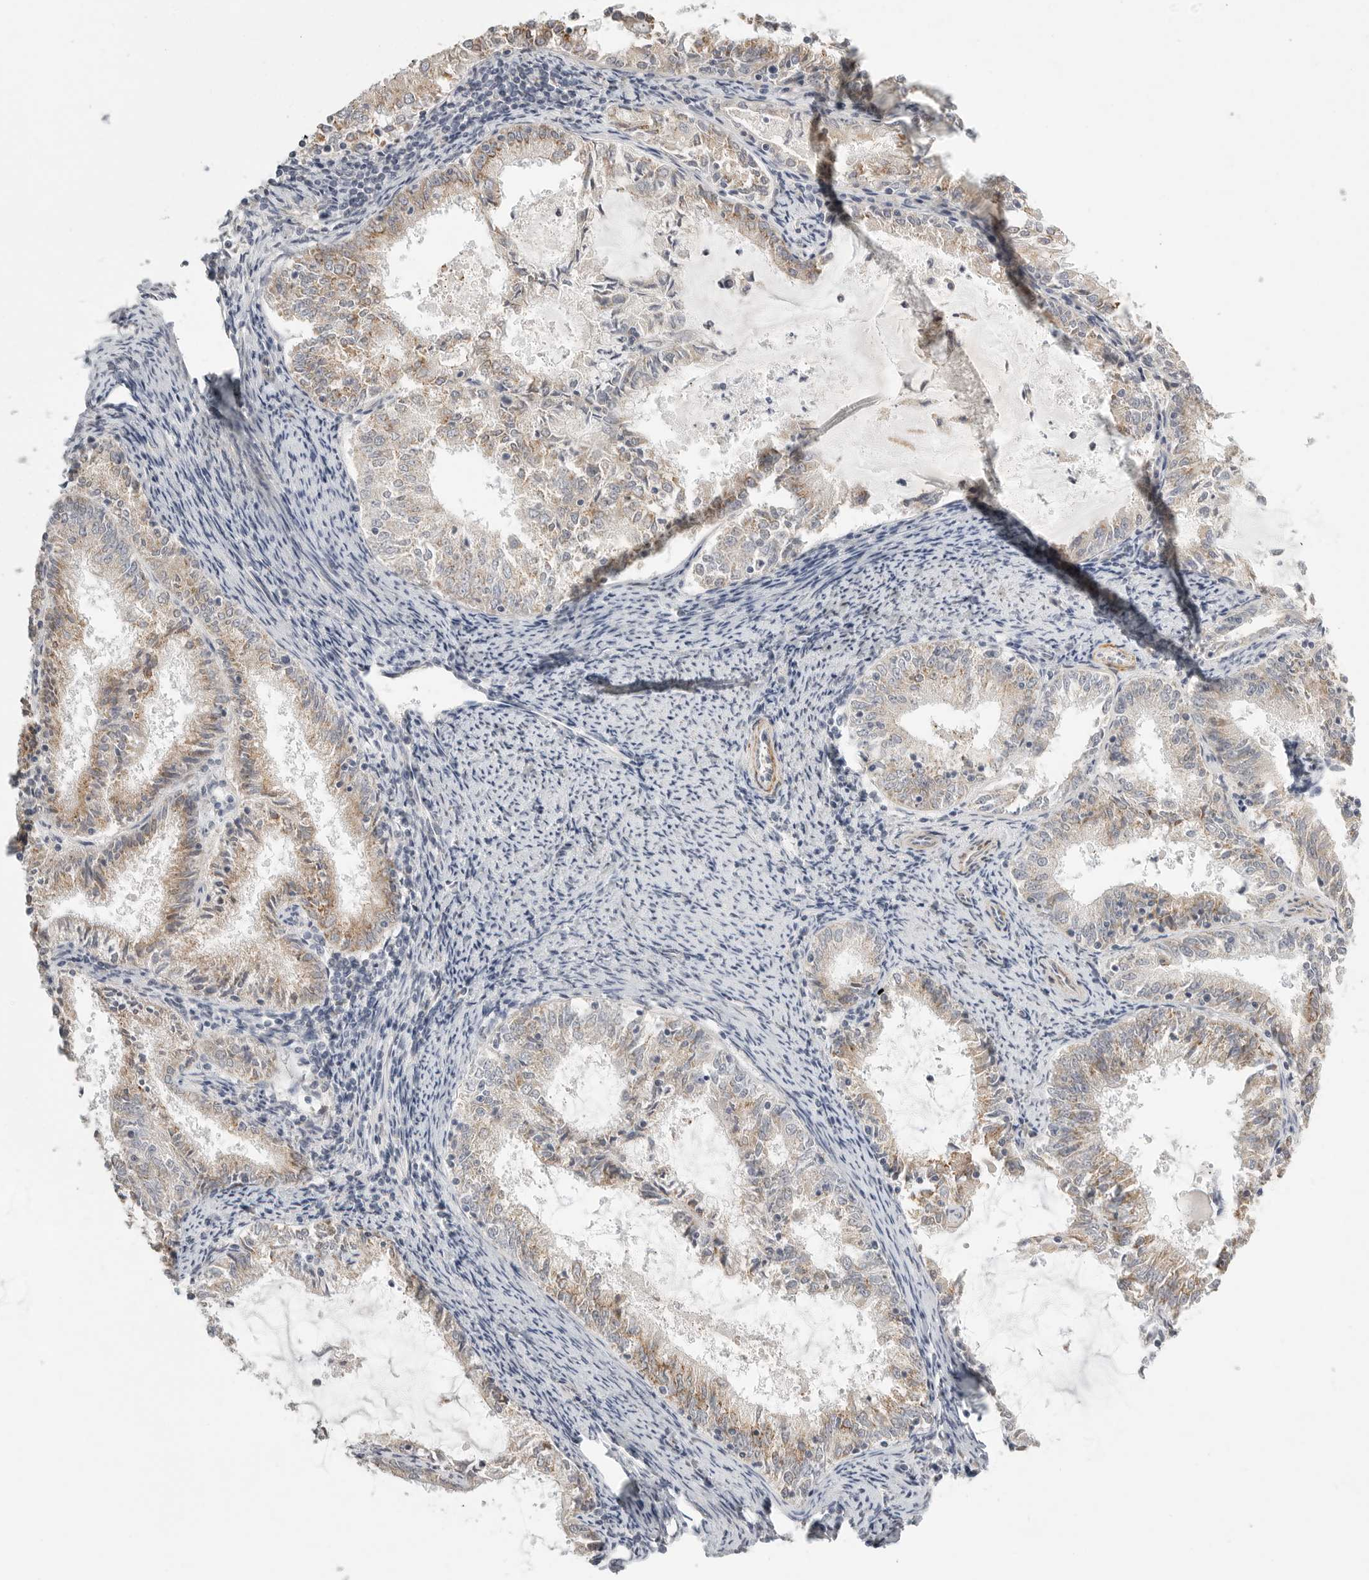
{"staining": {"intensity": "weak", "quantity": "25%-75%", "location": "cytoplasmic/membranous"}, "tissue": "endometrial cancer", "cell_type": "Tumor cells", "image_type": "cancer", "snomed": [{"axis": "morphology", "description": "Adenocarcinoma, NOS"}, {"axis": "topography", "description": "Endometrium"}], "caption": "Tumor cells exhibit weak cytoplasmic/membranous expression in about 25%-75% of cells in endometrial cancer.", "gene": "STAB2", "patient": {"sex": "female", "age": 57}}